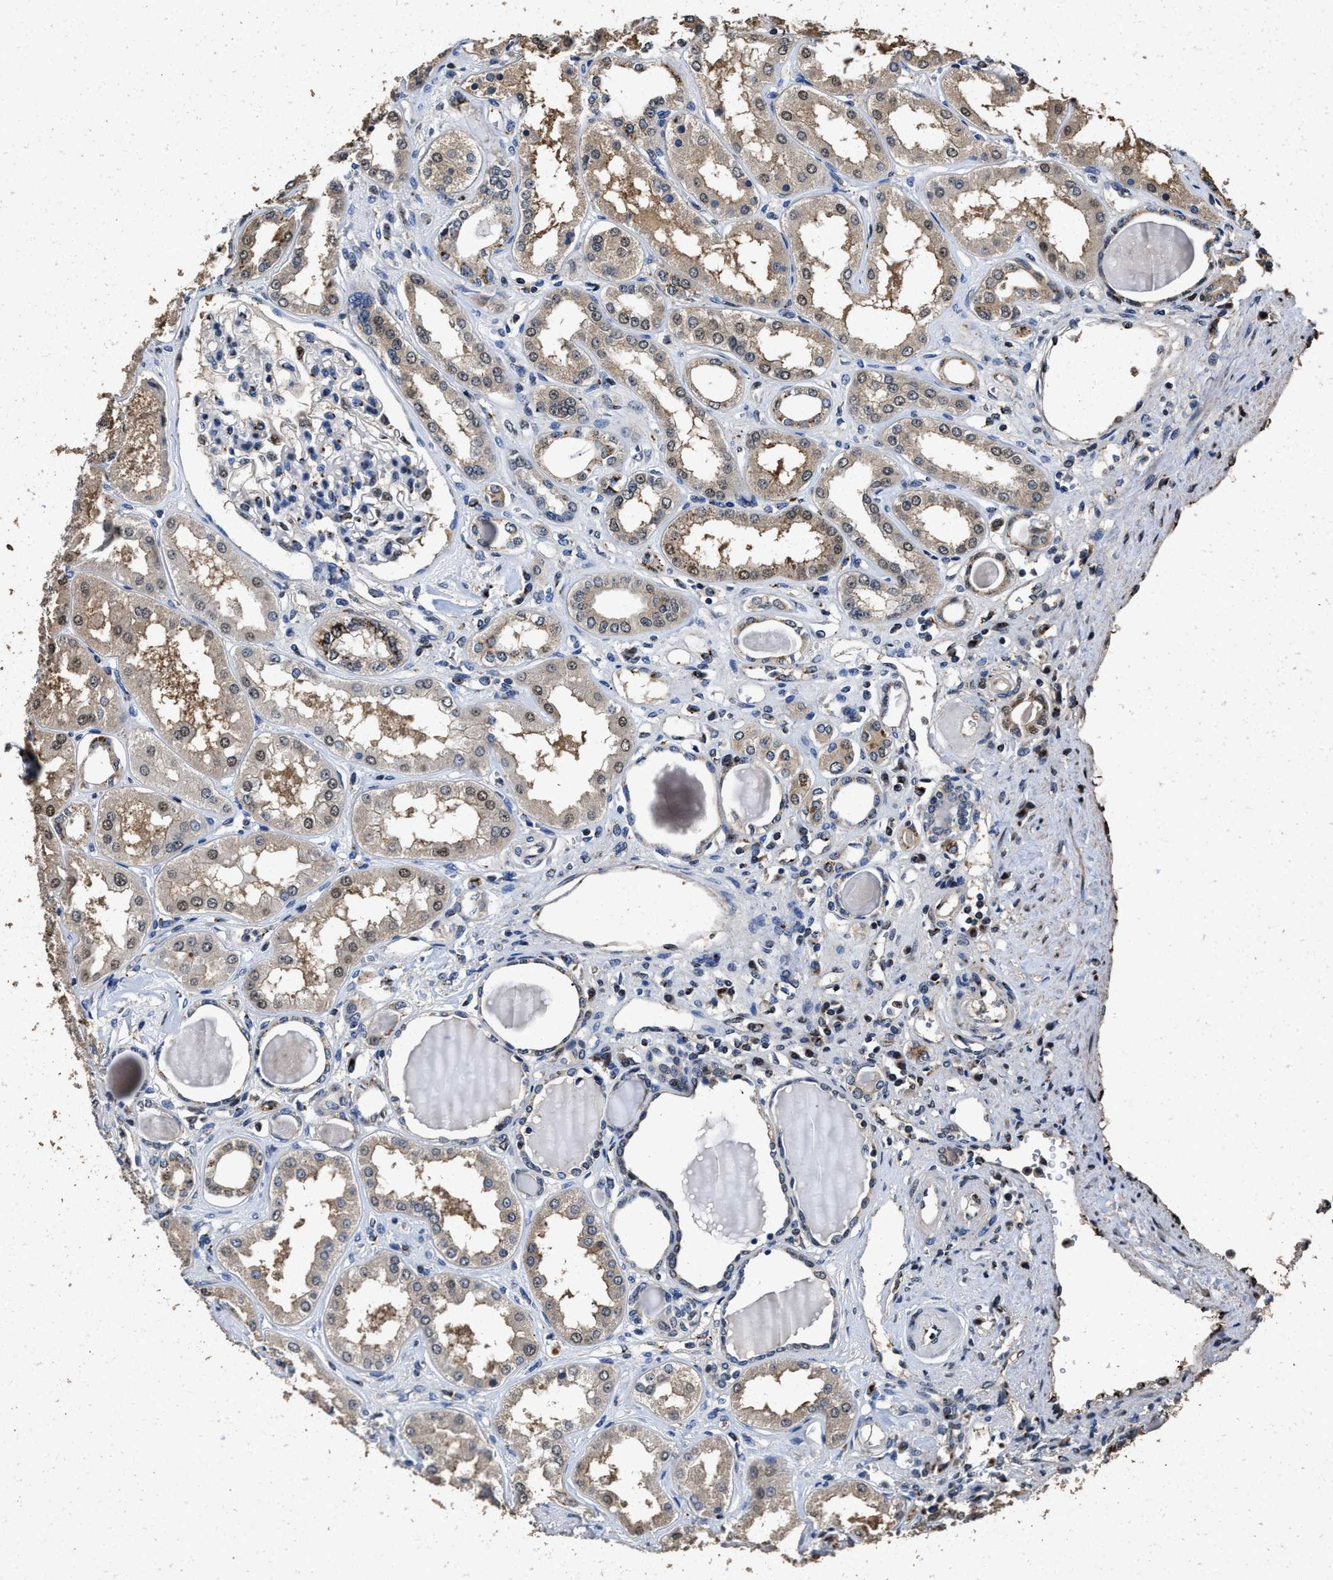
{"staining": {"intensity": "weak", "quantity": "<25%", "location": "nuclear"}, "tissue": "kidney", "cell_type": "Cells in glomeruli", "image_type": "normal", "snomed": [{"axis": "morphology", "description": "Normal tissue, NOS"}, {"axis": "topography", "description": "Kidney"}], "caption": "Immunohistochemistry (IHC) micrograph of normal kidney stained for a protein (brown), which demonstrates no positivity in cells in glomeruli.", "gene": "TPST2", "patient": {"sex": "female", "age": 56}}